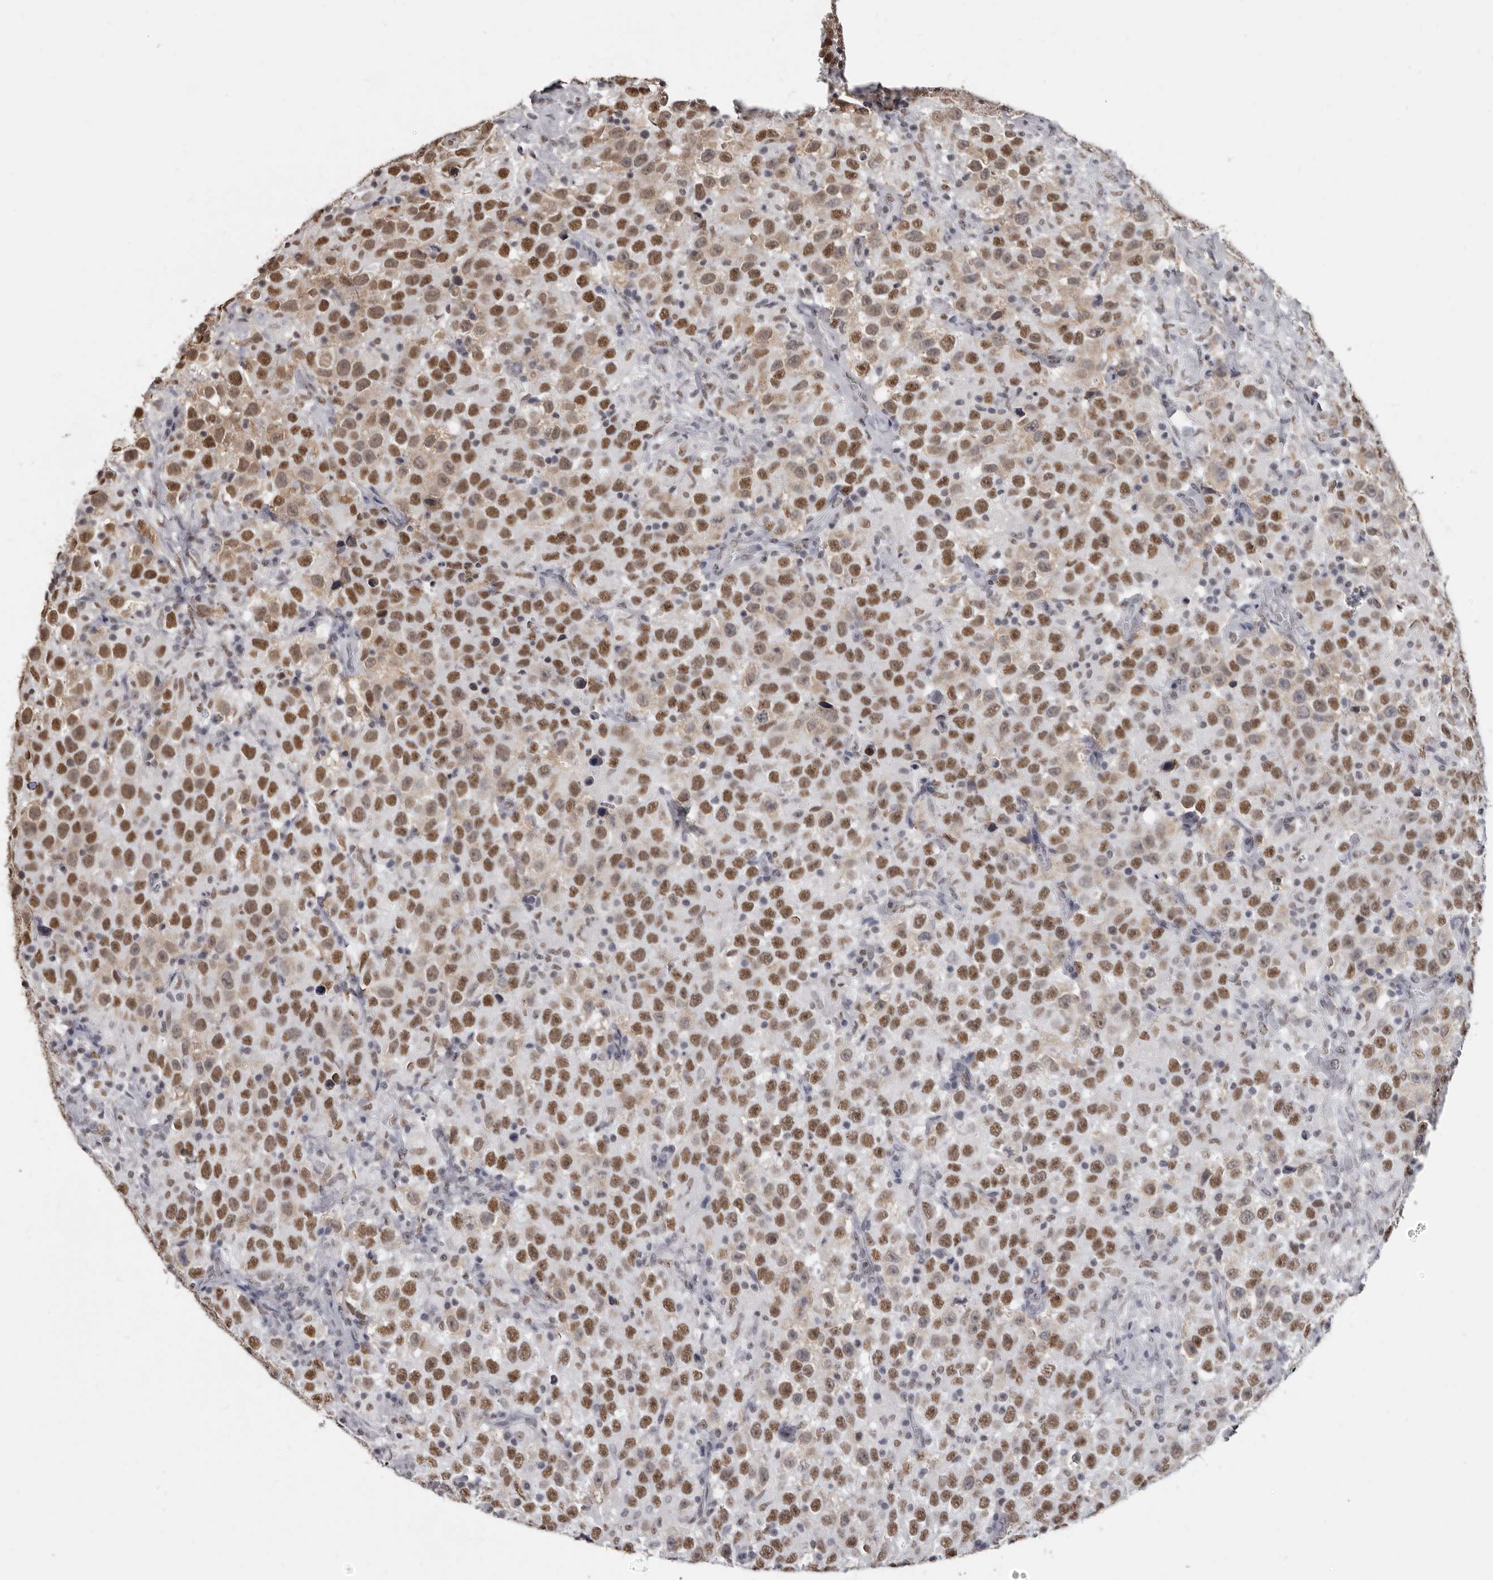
{"staining": {"intensity": "moderate", "quantity": ">75%", "location": "nuclear"}, "tissue": "testis cancer", "cell_type": "Tumor cells", "image_type": "cancer", "snomed": [{"axis": "morphology", "description": "Seminoma, NOS"}, {"axis": "topography", "description": "Testis"}], "caption": "Protein positivity by IHC displays moderate nuclear expression in about >75% of tumor cells in testis cancer (seminoma). (DAB IHC, brown staining for protein, blue staining for nuclei).", "gene": "SCAF4", "patient": {"sex": "male", "age": 41}}